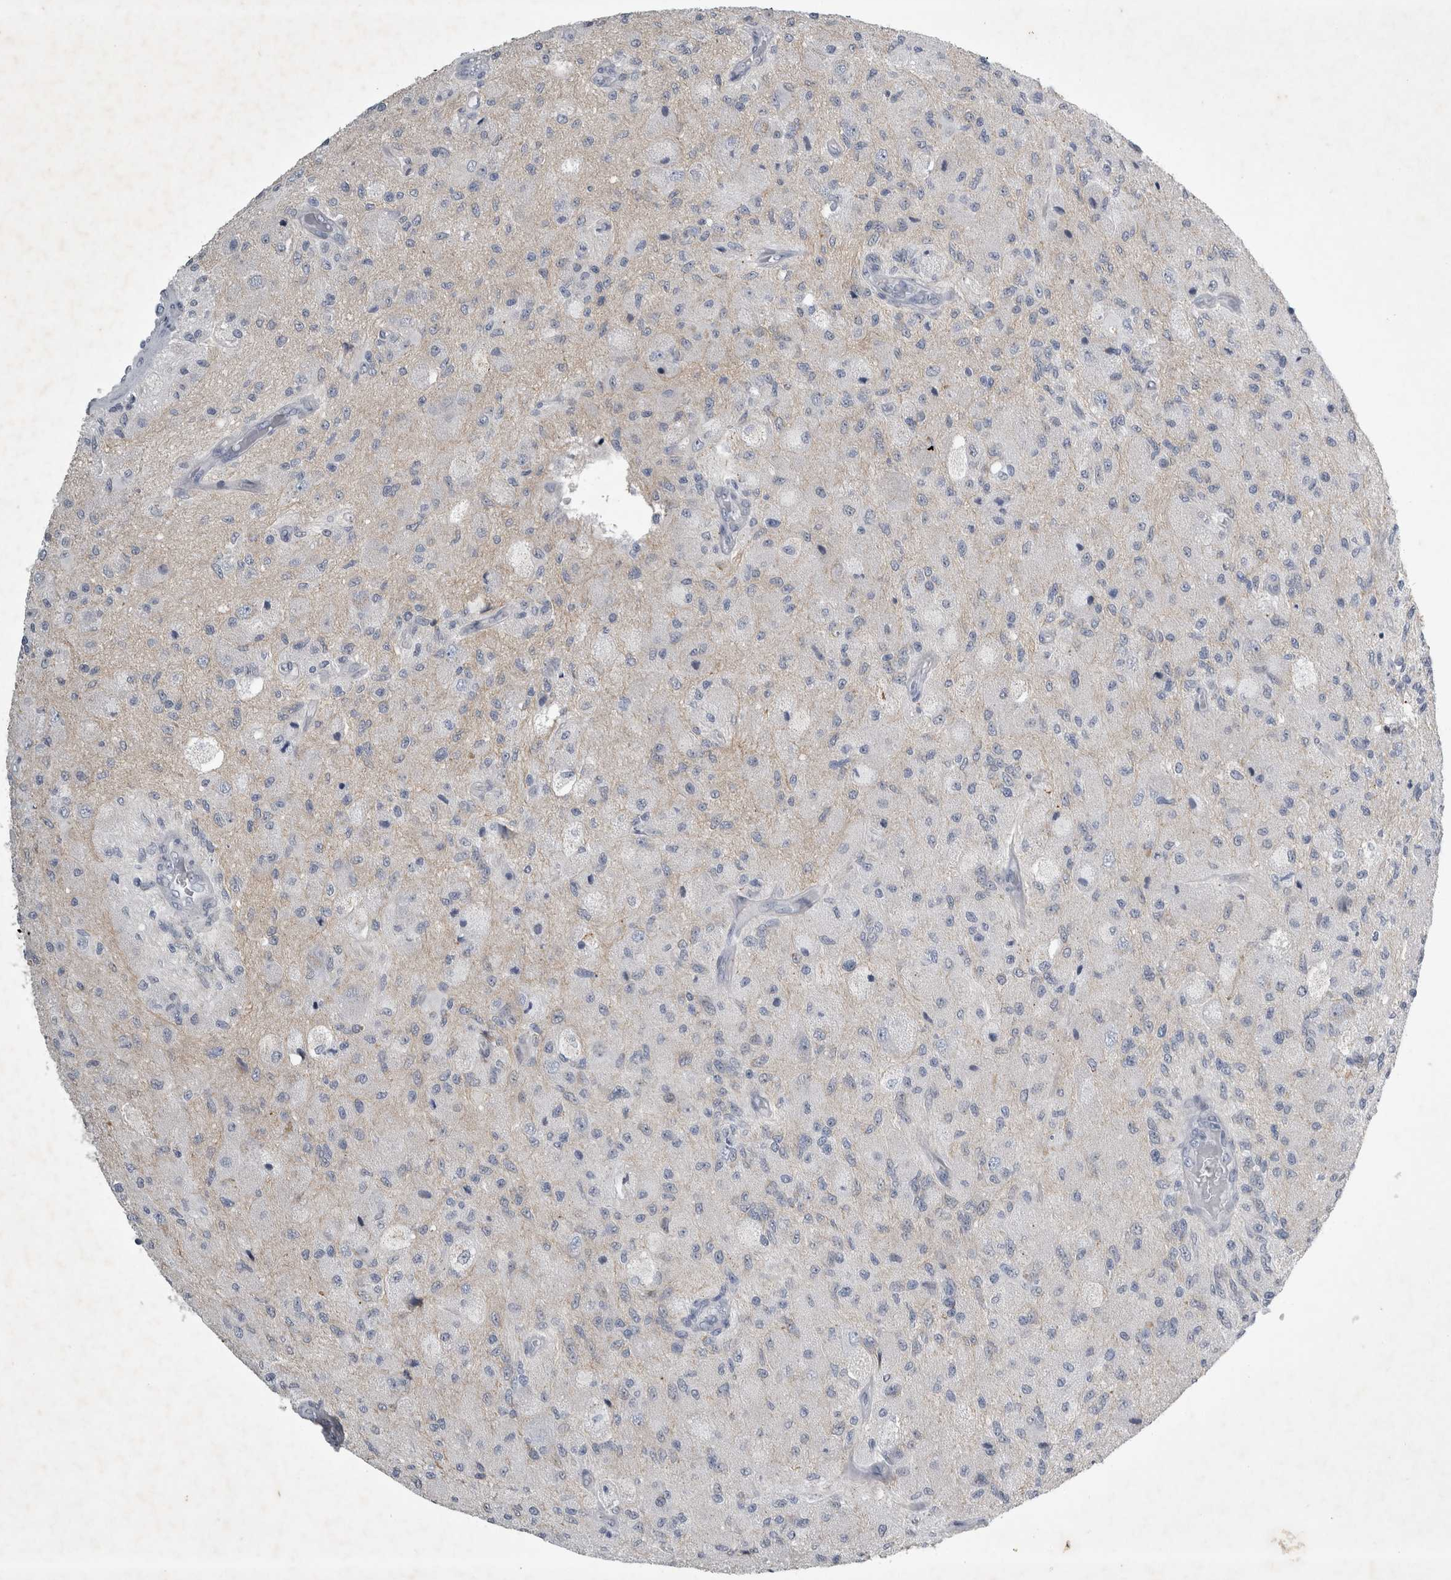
{"staining": {"intensity": "negative", "quantity": "none", "location": "none"}, "tissue": "glioma", "cell_type": "Tumor cells", "image_type": "cancer", "snomed": [{"axis": "morphology", "description": "Normal tissue, NOS"}, {"axis": "morphology", "description": "Glioma, malignant, High grade"}, {"axis": "topography", "description": "Cerebral cortex"}], "caption": "High magnification brightfield microscopy of glioma stained with DAB (3,3'-diaminobenzidine) (brown) and counterstained with hematoxylin (blue): tumor cells show no significant expression. (Stains: DAB (3,3'-diaminobenzidine) immunohistochemistry (IHC) with hematoxylin counter stain, Microscopy: brightfield microscopy at high magnification).", "gene": "FXYD7", "patient": {"sex": "male", "age": 77}}